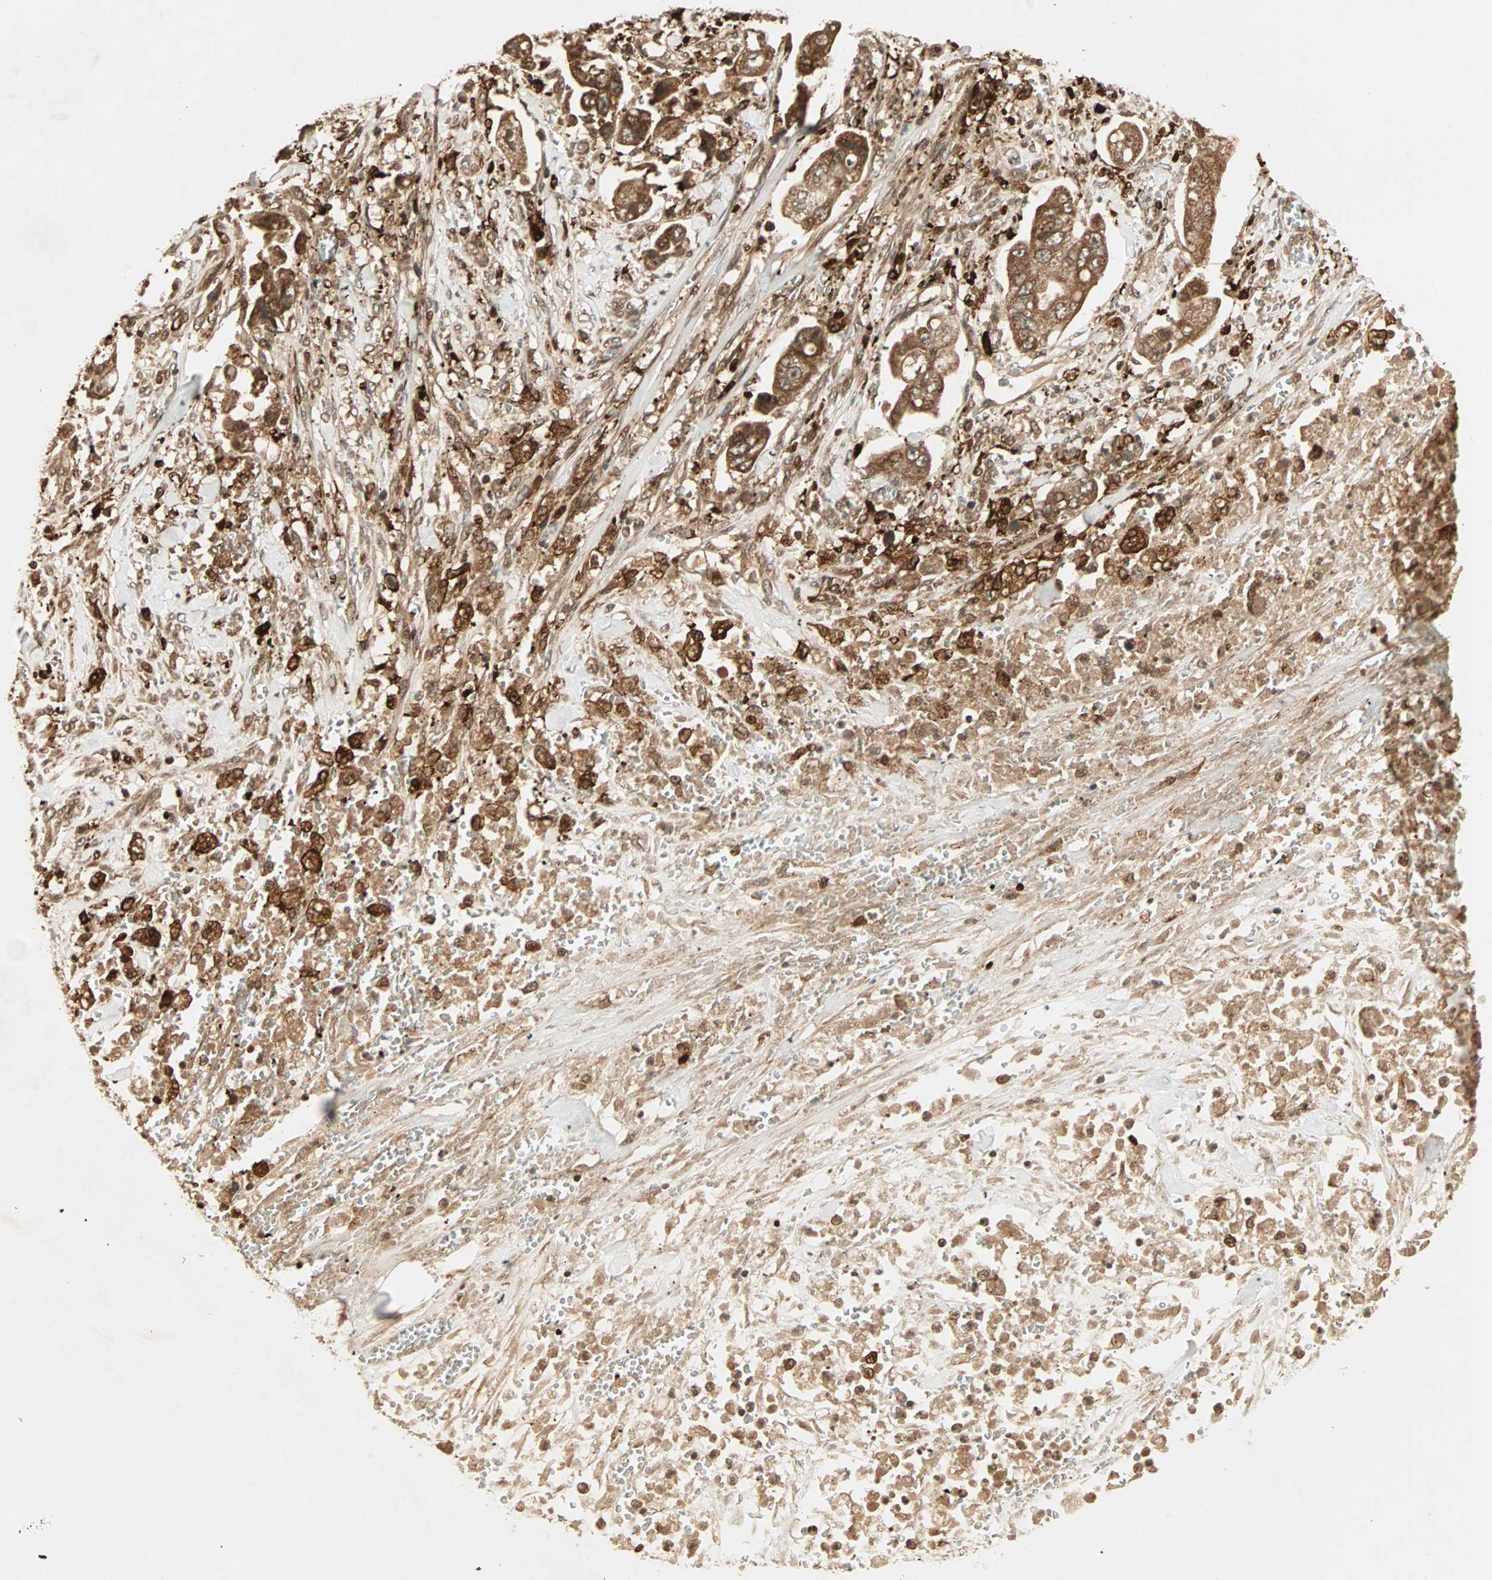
{"staining": {"intensity": "moderate", "quantity": ">75%", "location": "cytoplasmic/membranous"}, "tissue": "stomach cancer", "cell_type": "Tumor cells", "image_type": "cancer", "snomed": [{"axis": "morphology", "description": "Adenocarcinoma, NOS"}, {"axis": "topography", "description": "Stomach"}], "caption": "Moderate cytoplasmic/membranous positivity for a protein is present in about >75% of tumor cells of stomach cancer using IHC.", "gene": "RFFL", "patient": {"sex": "male", "age": 62}}